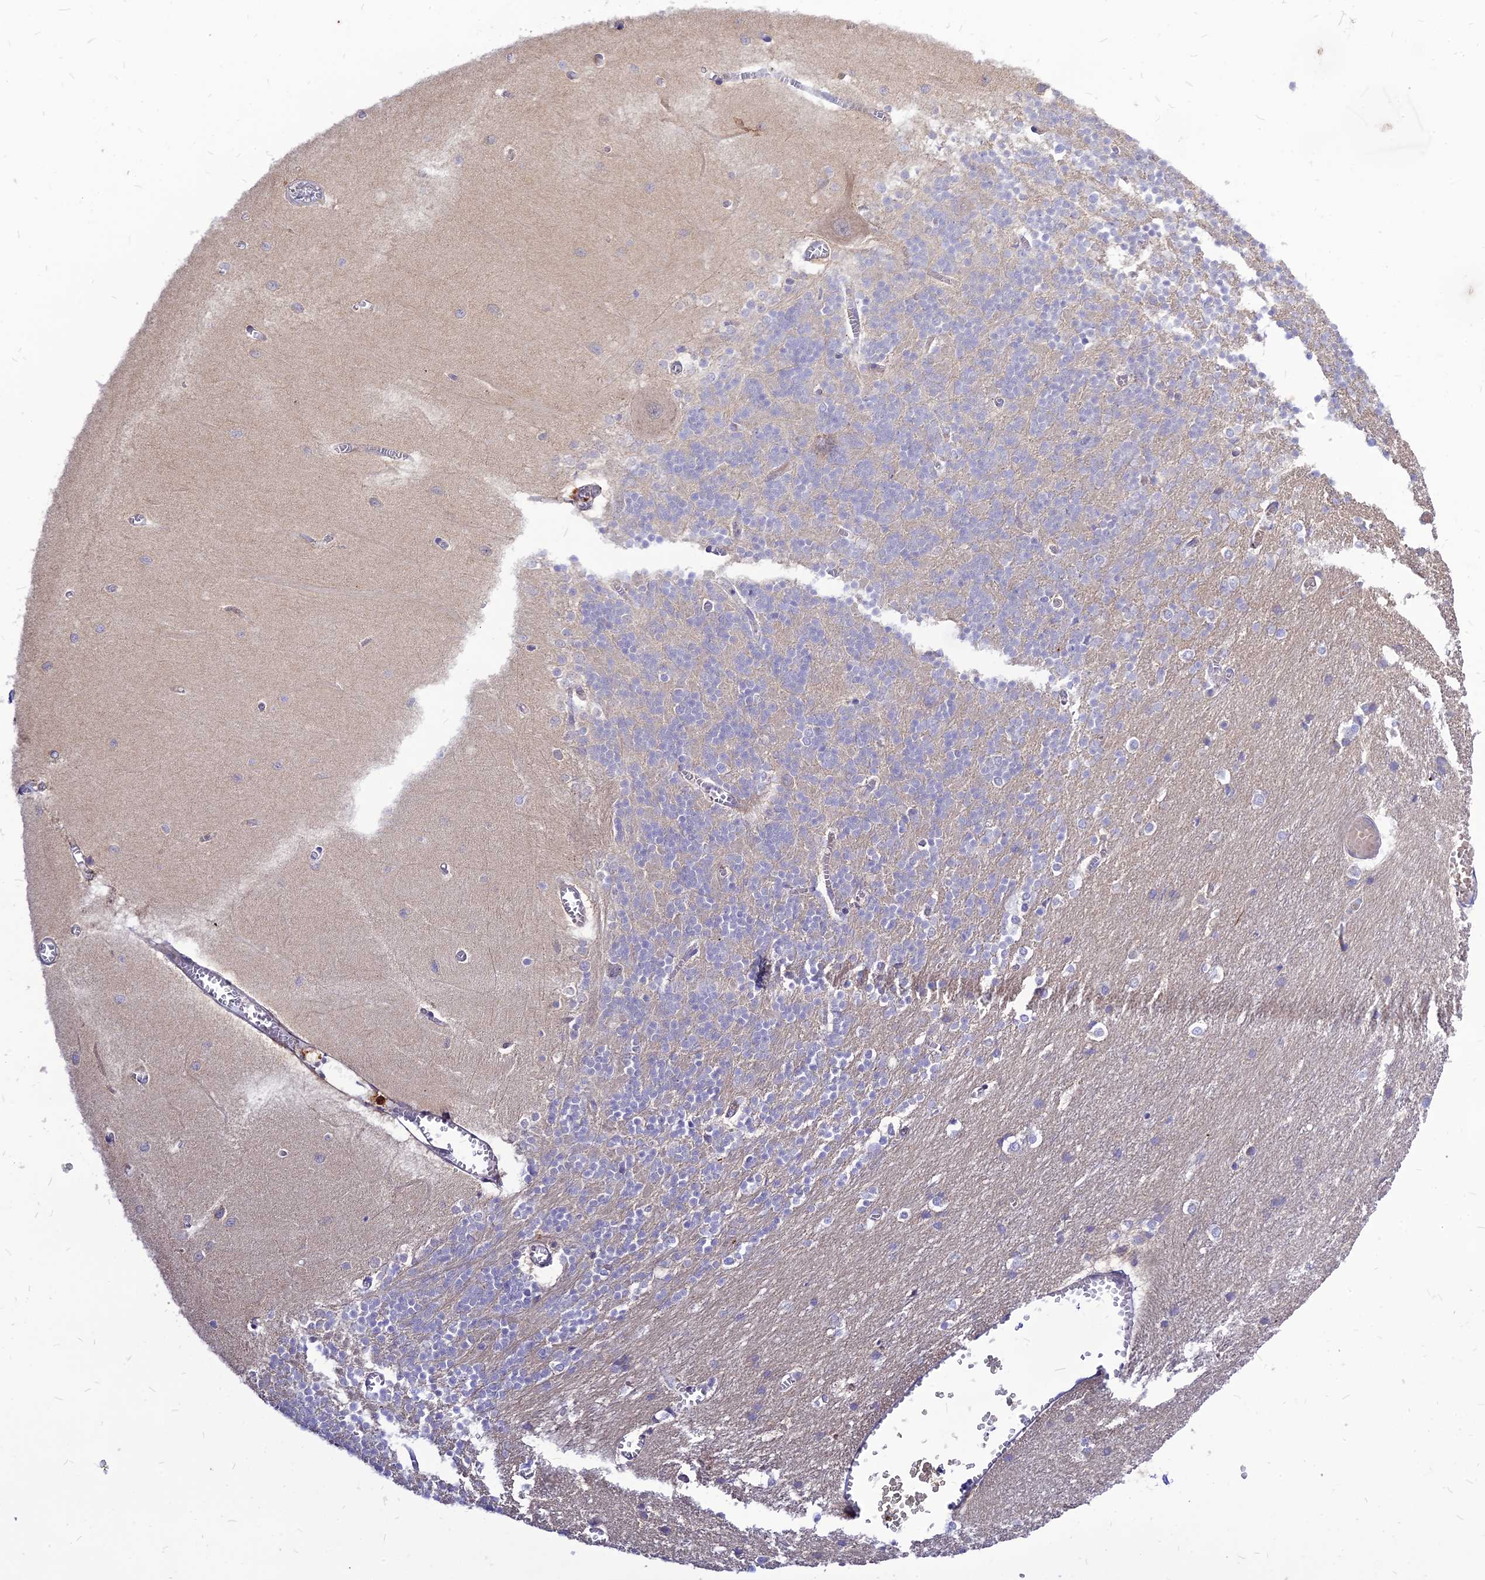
{"staining": {"intensity": "negative", "quantity": "none", "location": "none"}, "tissue": "cerebellum", "cell_type": "Cells in granular layer", "image_type": "normal", "snomed": [{"axis": "morphology", "description": "Normal tissue, NOS"}, {"axis": "topography", "description": "Cerebellum"}], "caption": "High power microscopy micrograph of an IHC photomicrograph of normal cerebellum, revealing no significant expression in cells in granular layer. Brightfield microscopy of IHC stained with DAB (3,3'-diaminobenzidine) (brown) and hematoxylin (blue), captured at high magnification.", "gene": "CZIB", "patient": {"sex": "male", "age": 37}}